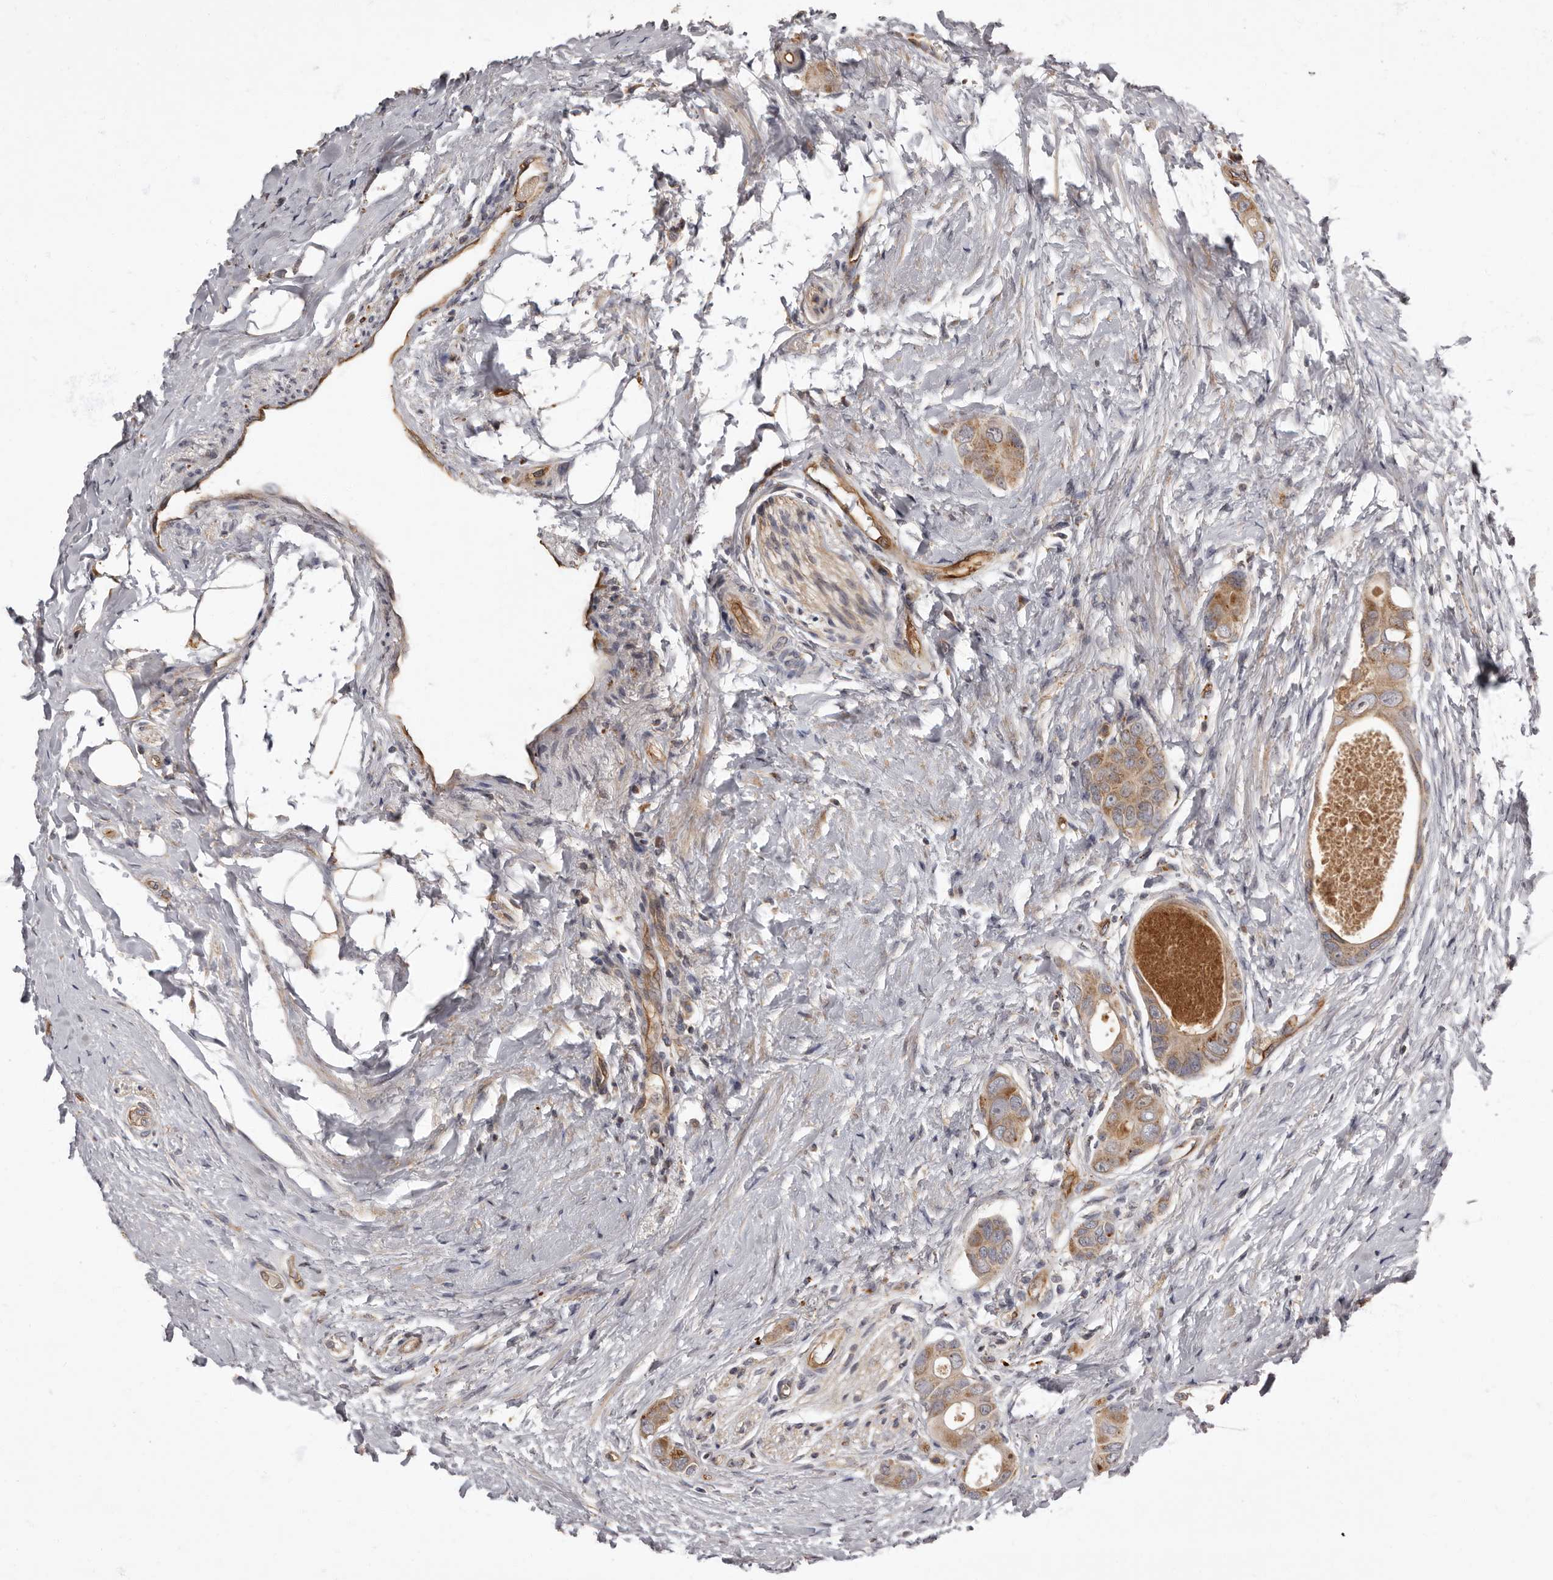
{"staining": {"intensity": "moderate", "quantity": ">75%", "location": "cytoplasmic/membranous"}, "tissue": "colorectal cancer", "cell_type": "Tumor cells", "image_type": "cancer", "snomed": [{"axis": "morphology", "description": "Adenocarcinoma, NOS"}, {"axis": "topography", "description": "Rectum"}], "caption": "The micrograph shows immunohistochemical staining of colorectal cancer. There is moderate cytoplasmic/membranous positivity is present in about >75% of tumor cells.", "gene": "ADCY2", "patient": {"sex": "male", "age": 51}}